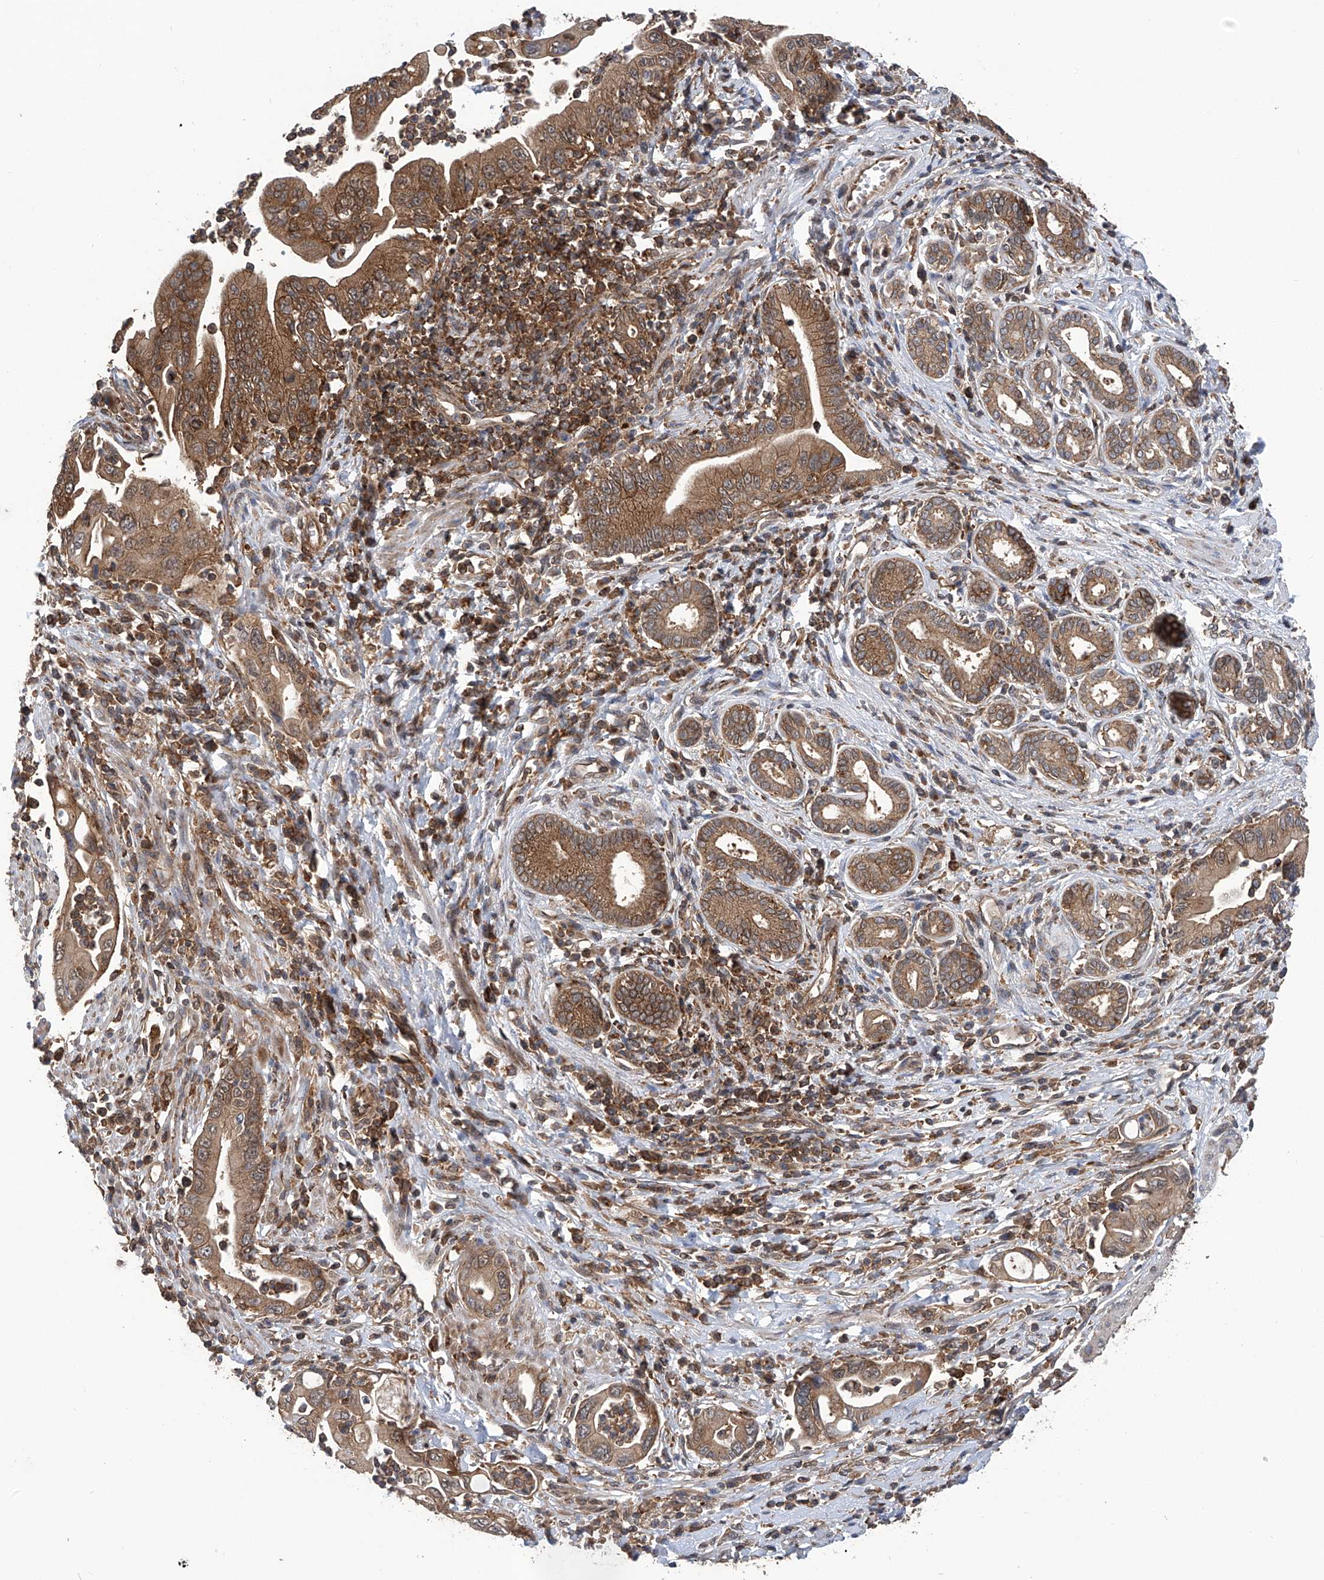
{"staining": {"intensity": "moderate", "quantity": ">75%", "location": "cytoplasmic/membranous"}, "tissue": "pancreatic cancer", "cell_type": "Tumor cells", "image_type": "cancer", "snomed": [{"axis": "morphology", "description": "Adenocarcinoma, NOS"}, {"axis": "topography", "description": "Pancreas"}], "caption": "Immunohistochemistry of pancreatic cancer exhibits medium levels of moderate cytoplasmic/membranous positivity in about >75% of tumor cells. (DAB (3,3'-diaminobenzidine) IHC, brown staining for protein, blue staining for nuclei).", "gene": "SMAP1", "patient": {"sex": "male", "age": 78}}